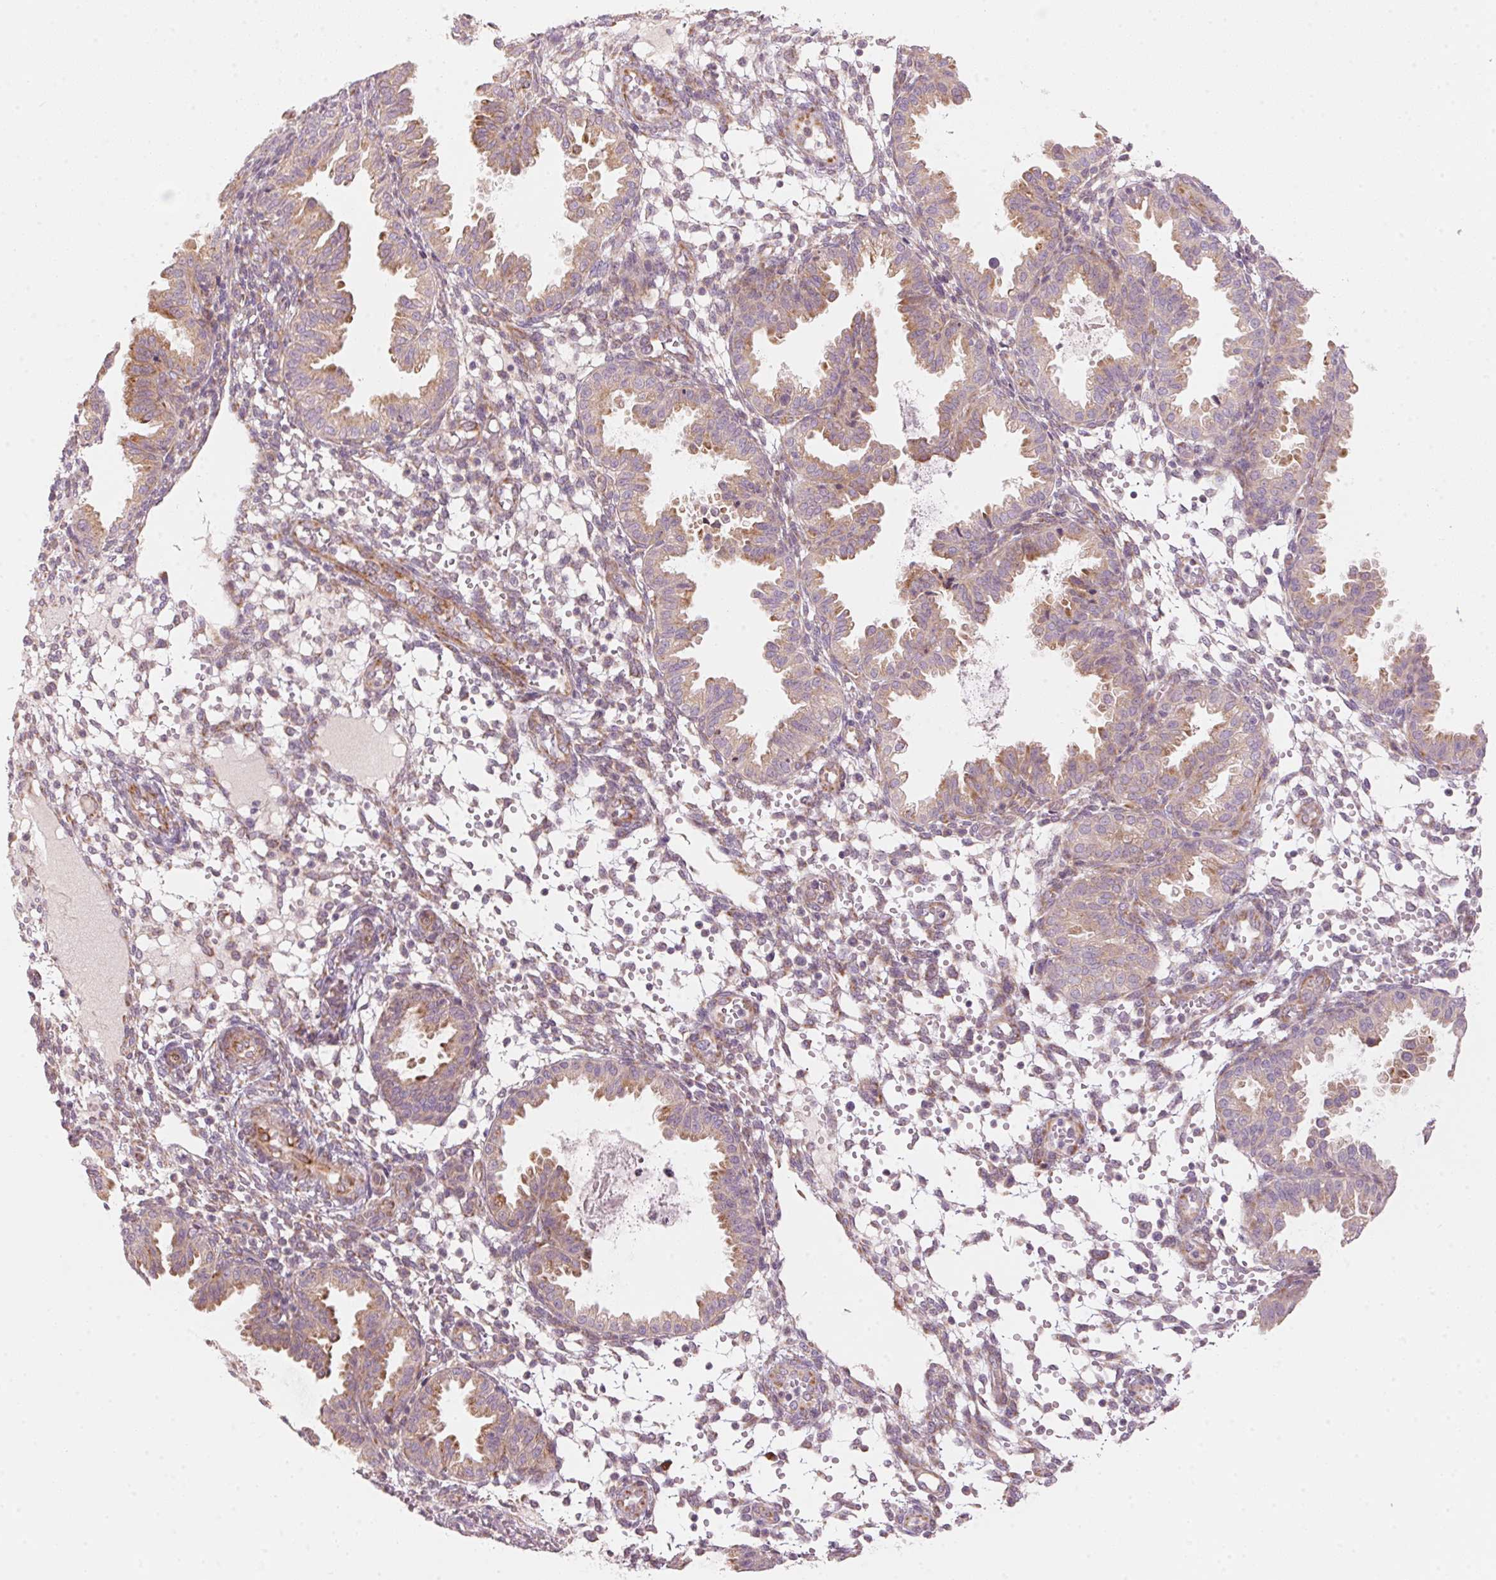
{"staining": {"intensity": "moderate", "quantity": "25%-75%", "location": "cytoplasmic/membranous"}, "tissue": "endometrium", "cell_type": "Cells in endometrial stroma", "image_type": "normal", "snomed": [{"axis": "morphology", "description": "Normal tissue, NOS"}, {"axis": "topography", "description": "Endometrium"}], "caption": "Immunohistochemical staining of normal endometrium exhibits medium levels of moderate cytoplasmic/membranous expression in about 25%-75% of cells in endometrial stroma.", "gene": "BLOC1S2", "patient": {"sex": "female", "age": 33}}